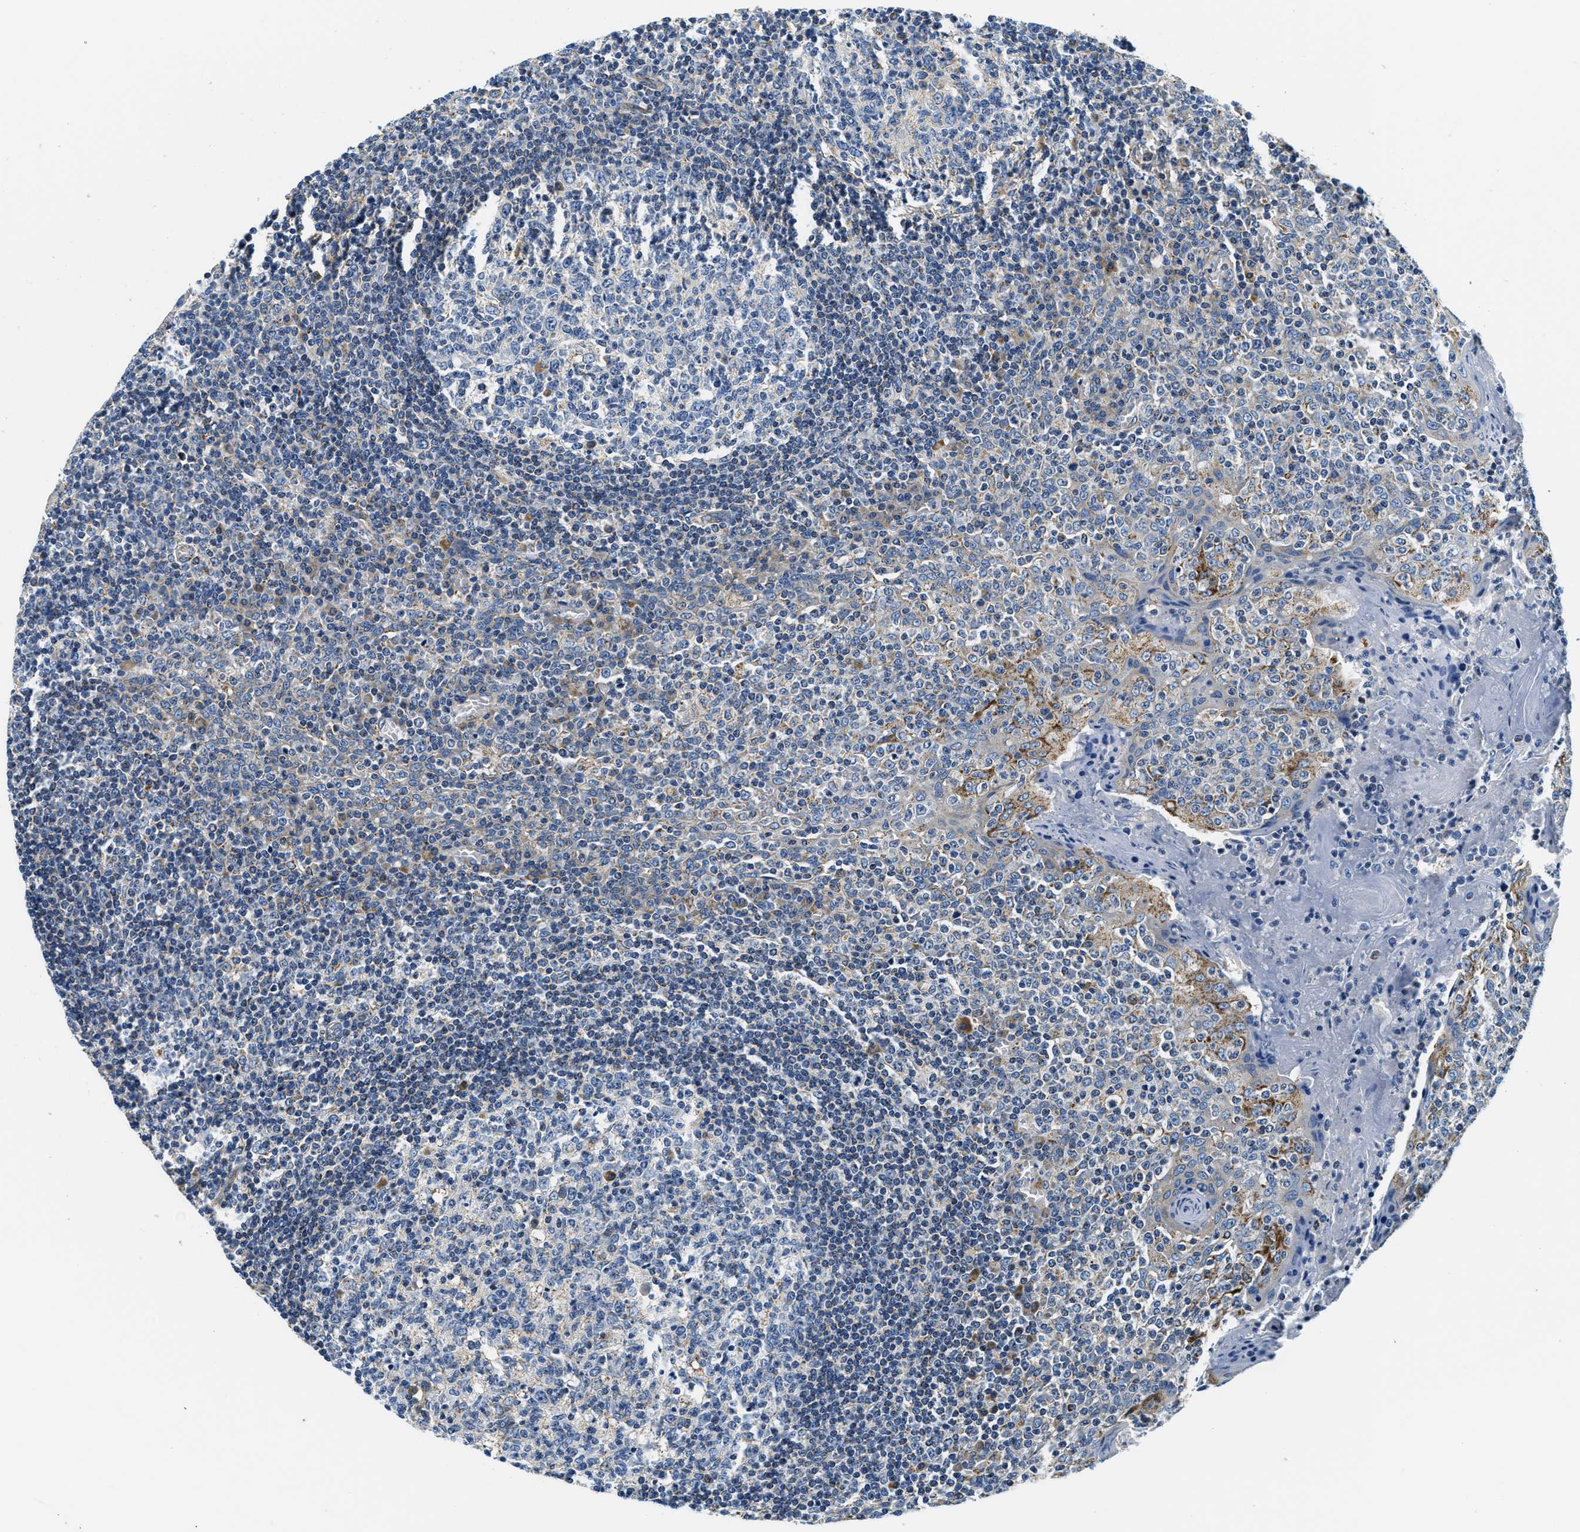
{"staining": {"intensity": "negative", "quantity": "none", "location": "none"}, "tissue": "tonsil", "cell_type": "Germinal center cells", "image_type": "normal", "snomed": [{"axis": "morphology", "description": "Normal tissue, NOS"}, {"axis": "topography", "description": "Tonsil"}], "caption": "Immunohistochemical staining of unremarkable tonsil reveals no significant expression in germinal center cells.", "gene": "SAMD4B", "patient": {"sex": "female", "age": 19}}